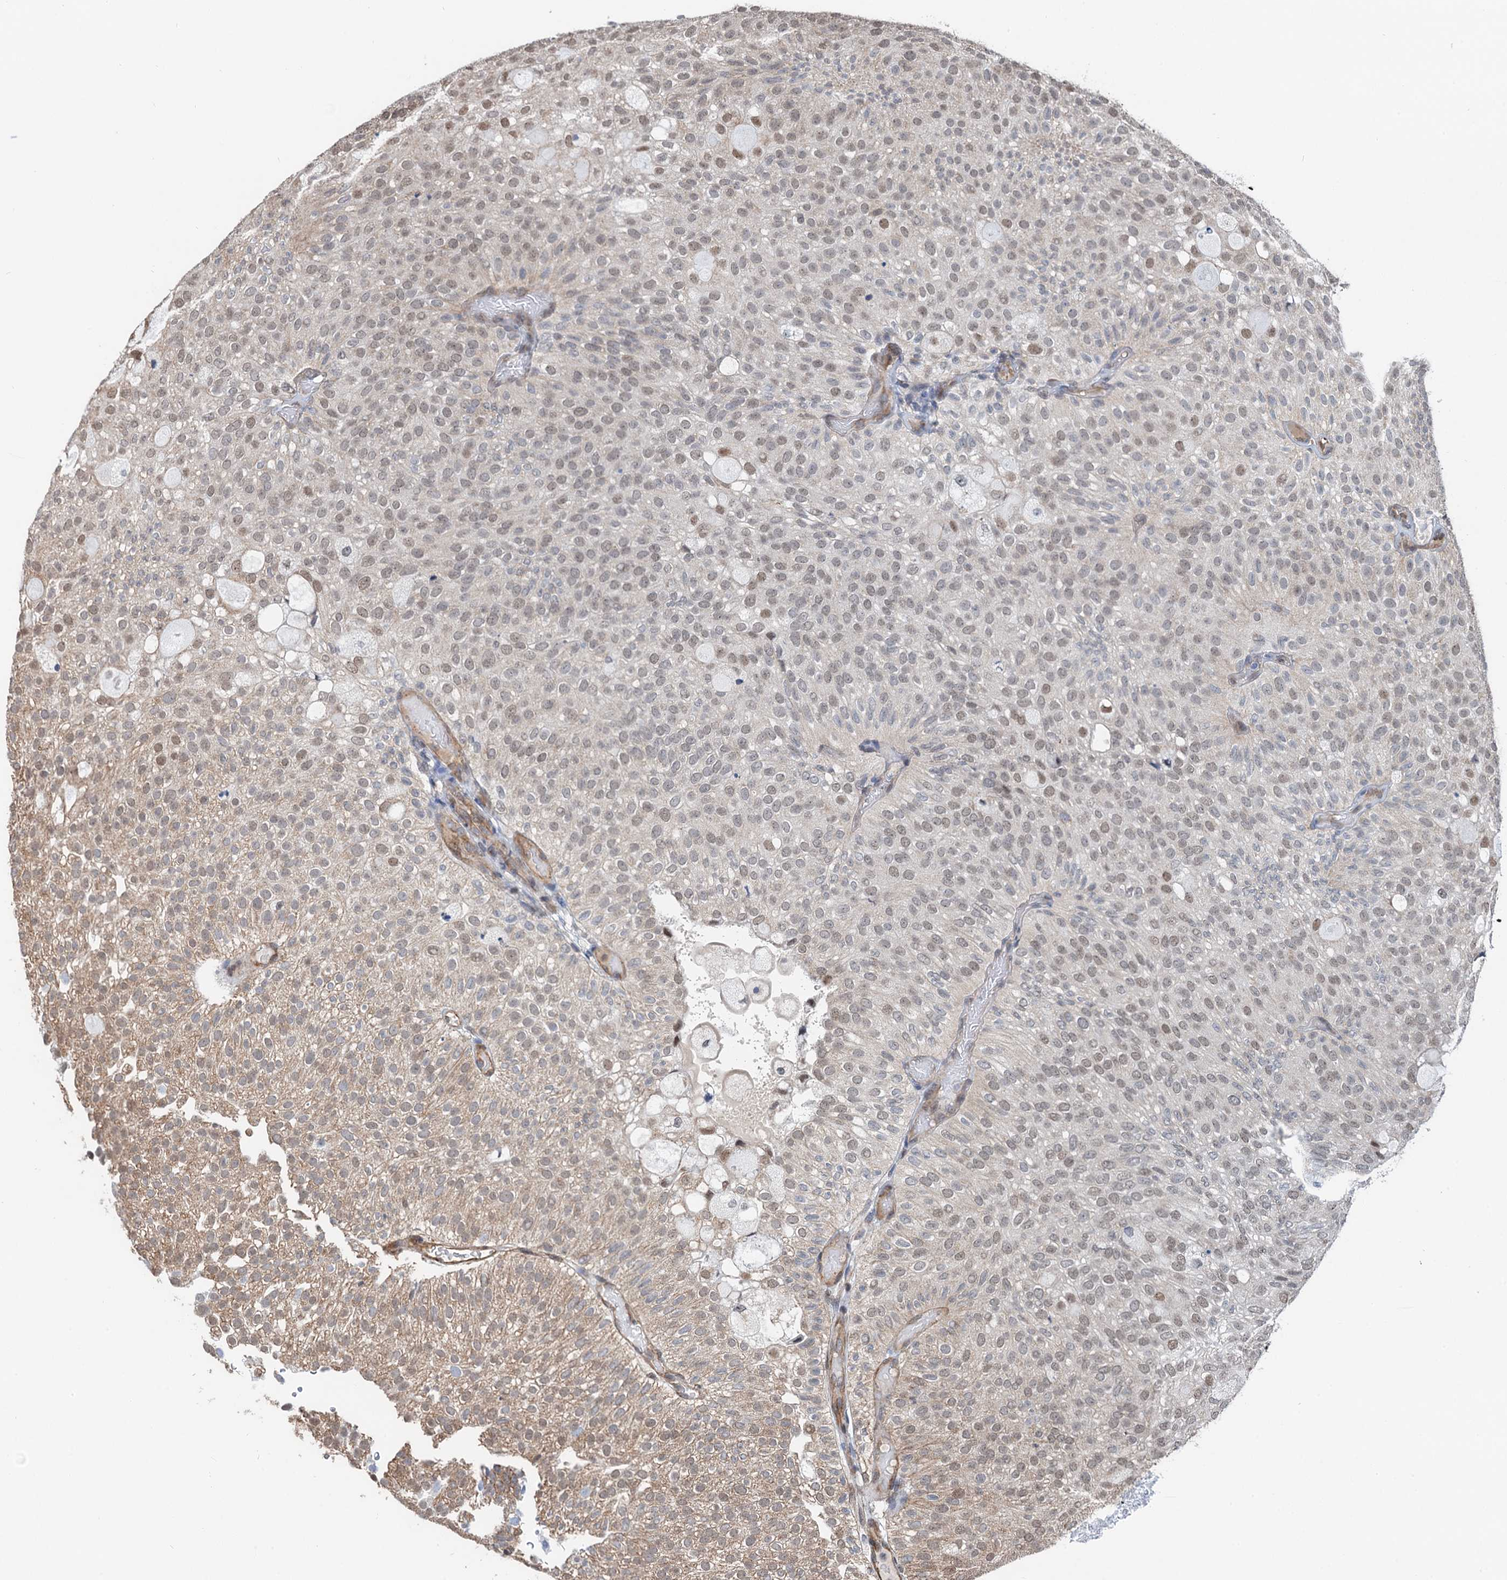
{"staining": {"intensity": "weak", "quantity": ">75%", "location": "nuclear"}, "tissue": "urothelial cancer", "cell_type": "Tumor cells", "image_type": "cancer", "snomed": [{"axis": "morphology", "description": "Urothelial carcinoma, Low grade"}, {"axis": "topography", "description": "Urinary bladder"}], "caption": "There is low levels of weak nuclear staining in tumor cells of urothelial cancer, as demonstrated by immunohistochemical staining (brown color).", "gene": "CFDP1", "patient": {"sex": "male", "age": 78}}